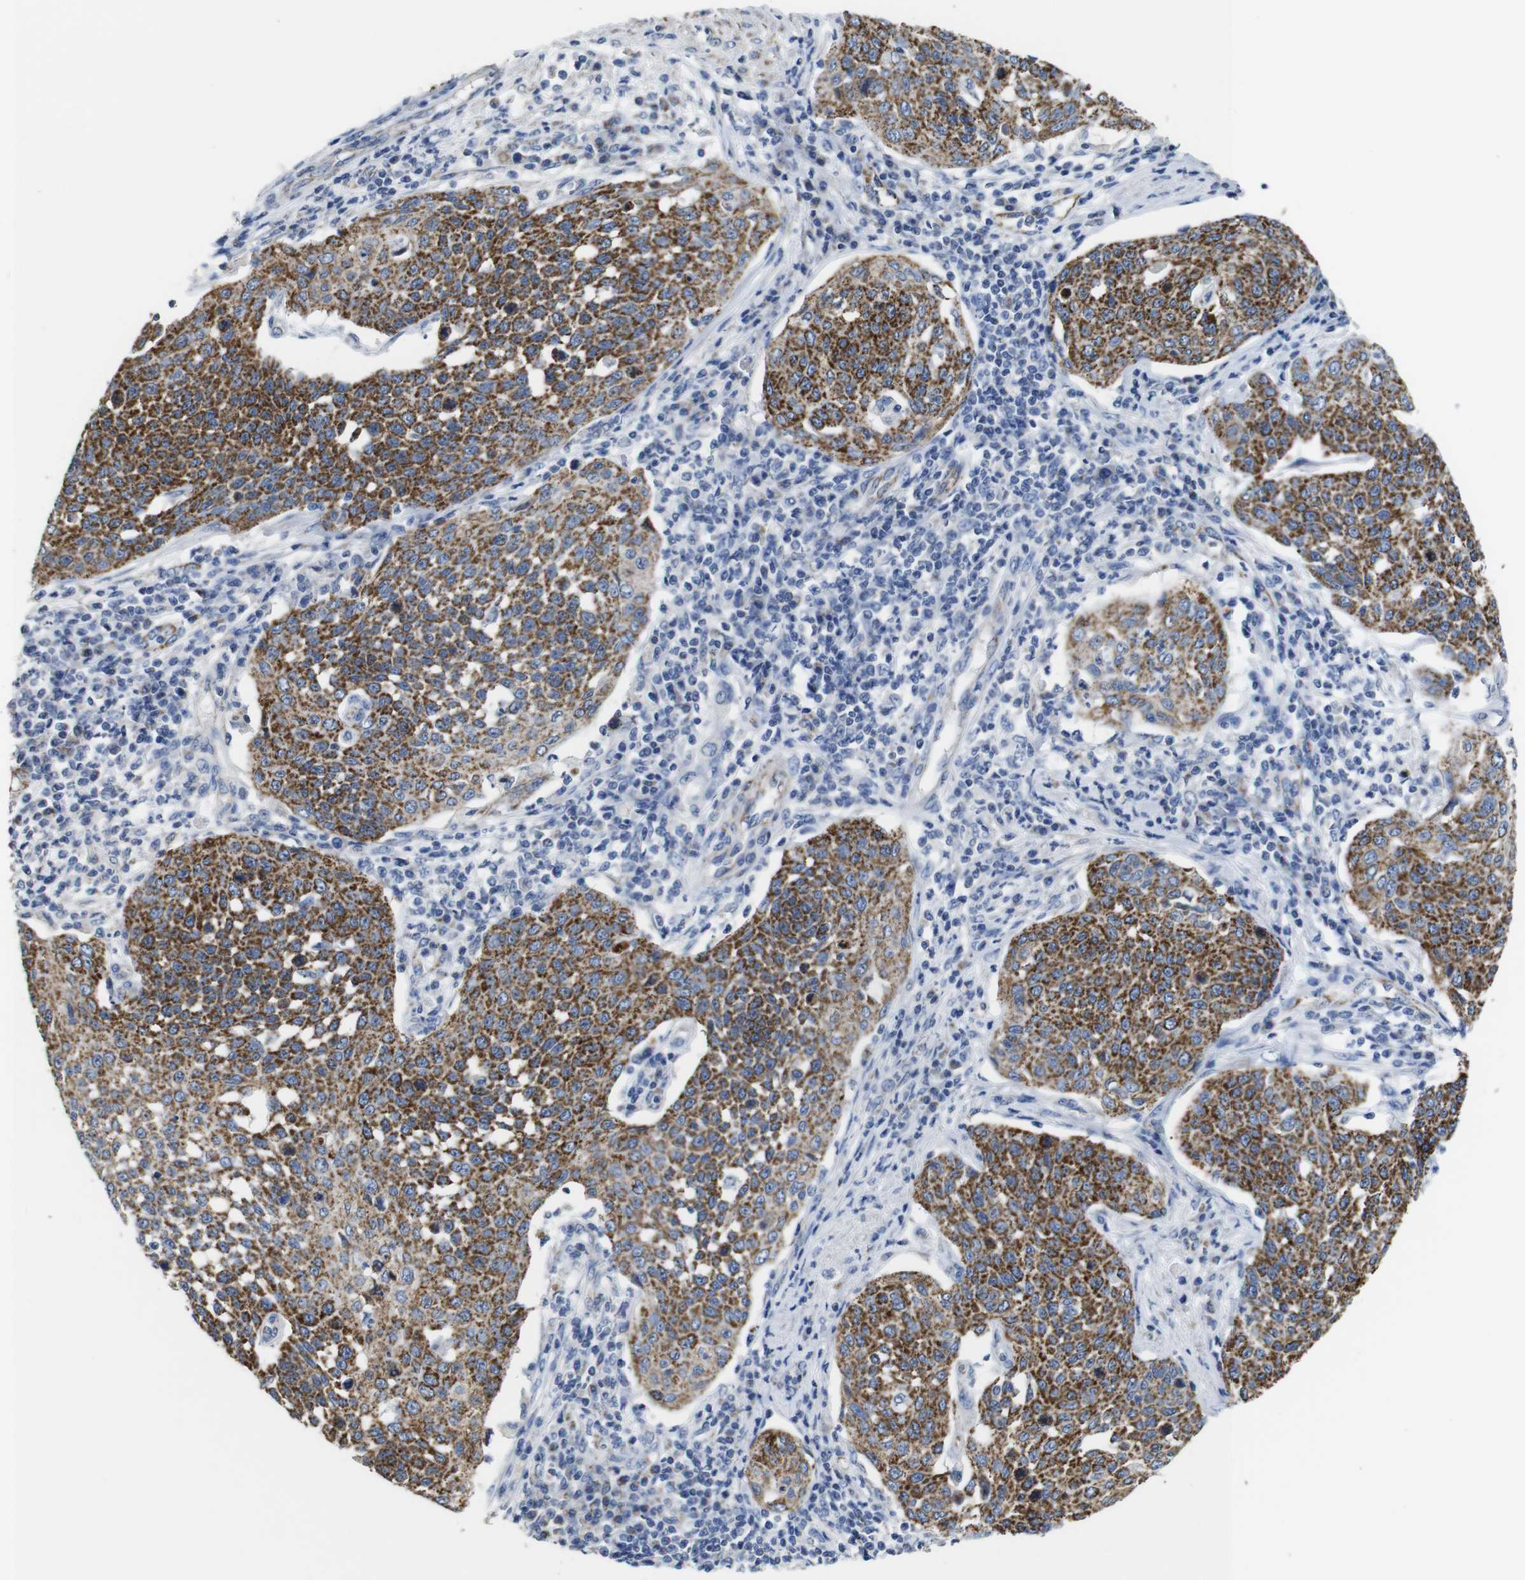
{"staining": {"intensity": "strong", "quantity": ">75%", "location": "cytoplasmic/membranous"}, "tissue": "cervical cancer", "cell_type": "Tumor cells", "image_type": "cancer", "snomed": [{"axis": "morphology", "description": "Squamous cell carcinoma, NOS"}, {"axis": "topography", "description": "Cervix"}], "caption": "Immunohistochemical staining of human cervical cancer (squamous cell carcinoma) reveals strong cytoplasmic/membranous protein positivity in about >75% of tumor cells. Immunohistochemistry (ihc) stains the protein in brown and the nuclei are stained blue.", "gene": "MAOA", "patient": {"sex": "female", "age": 34}}